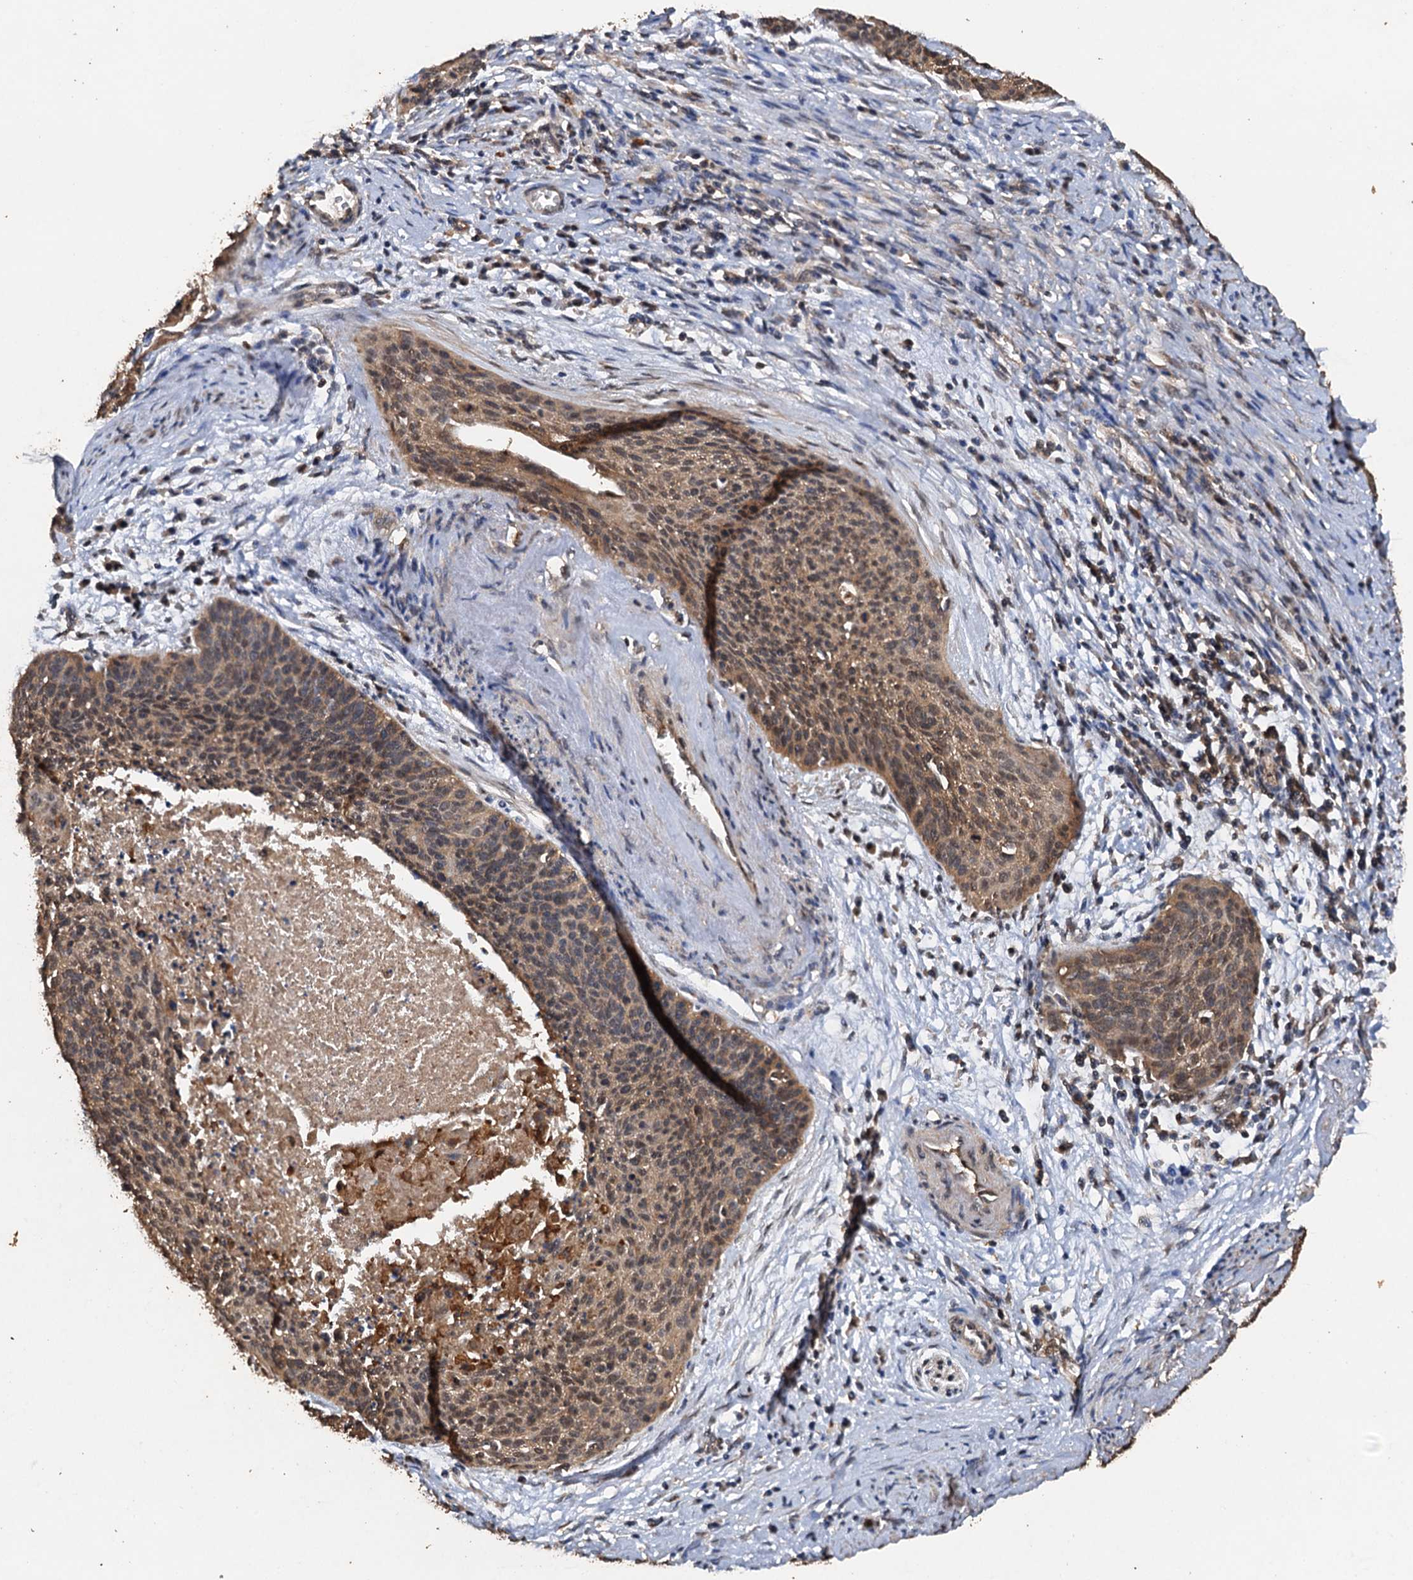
{"staining": {"intensity": "moderate", "quantity": "25%-75%", "location": "cytoplasmic/membranous,nuclear"}, "tissue": "cervical cancer", "cell_type": "Tumor cells", "image_type": "cancer", "snomed": [{"axis": "morphology", "description": "Squamous cell carcinoma, NOS"}, {"axis": "topography", "description": "Cervix"}], "caption": "A histopathology image of human cervical squamous cell carcinoma stained for a protein exhibits moderate cytoplasmic/membranous and nuclear brown staining in tumor cells. The staining was performed using DAB (3,3'-diaminobenzidine) to visualize the protein expression in brown, while the nuclei were stained in blue with hematoxylin (Magnification: 20x).", "gene": "PSMD9", "patient": {"sex": "female", "age": 55}}